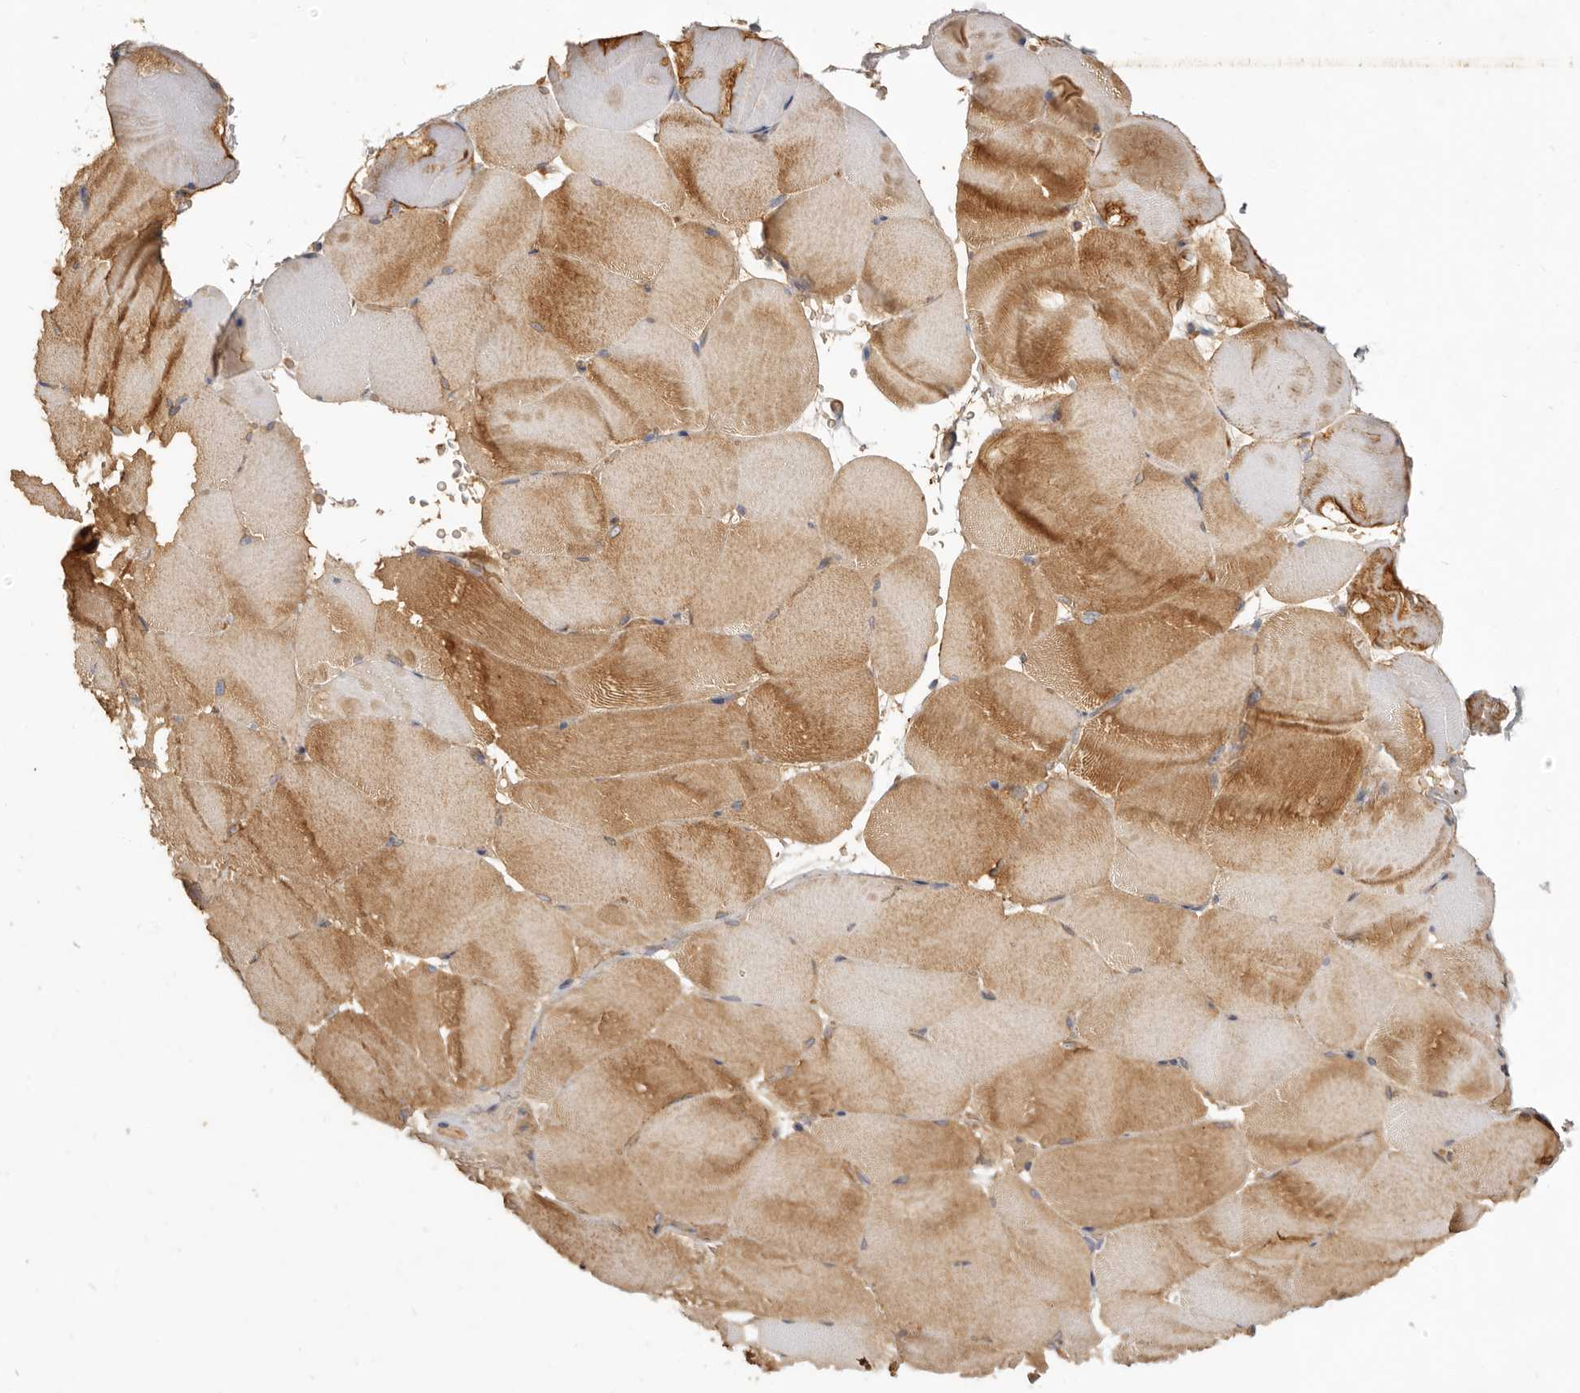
{"staining": {"intensity": "moderate", "quantity": ">75%", "location": "cytoplasmic/membranous"}, "tissue": "skeletal muscle", "cell_type": "Myocytes", "image_type": "normal", "snomed": [{"axis": "morphology", "description": "Normal tissue, NOS"}, {"axis": "topography", "description": "Skeletal muscle"}, {"axis": "topography", "description": "Parathyroid gland"}], "caption": "A micrograph of skeletal muscle stained for a protein shows moderate cytoplasmic/membranous brown staining in myocytes. The protein of interest is stained brown, and the nuclei are stained in blue (DAB (3,3'-diaminobenzidine) IHC with brightfield microscopy, high magnification).", "gene": "ADAMTS9", "patient": {"sex": "female", "age": 37}}